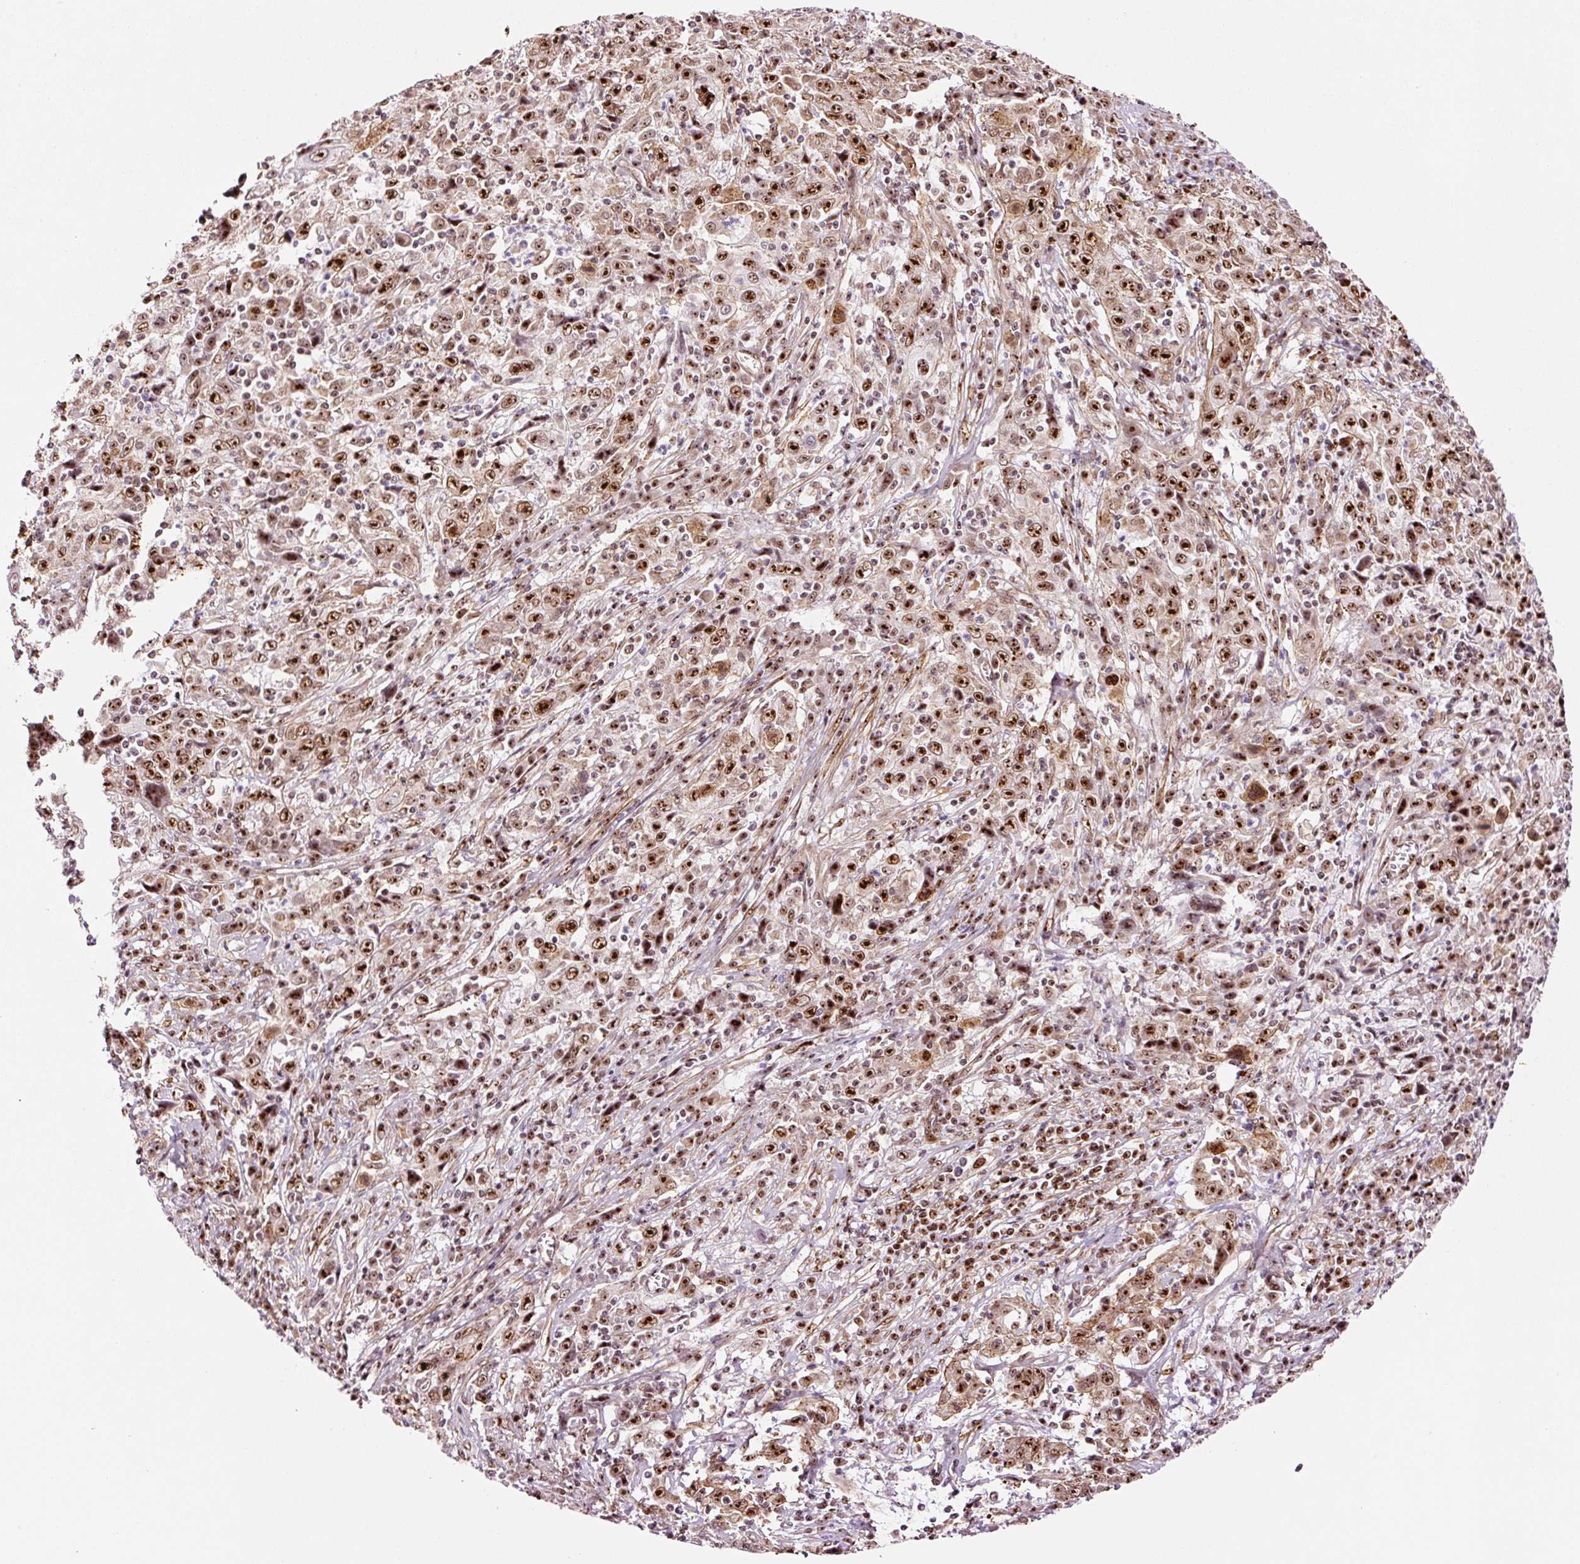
{"staining": {"intensity": "strong", "quantity": ">75%", "location": "nuclear"}, "tissue": "cervical cancer", "cell_type": "Tumor cells", "image_type": "cancer", "snomed": [{"axis": "morphology", "description": "Squamous cell carcinoma, NOS"}, {"axis": "topography", "description": "Cervix"}], "caption": "Cervical cancer tissue reveals strong nuclear positivity in approximately >75% of tumor cells, visualized by immunohistochemistry.", "gene": "GNL3", "patient": {"sex": "female", "age": 46}}